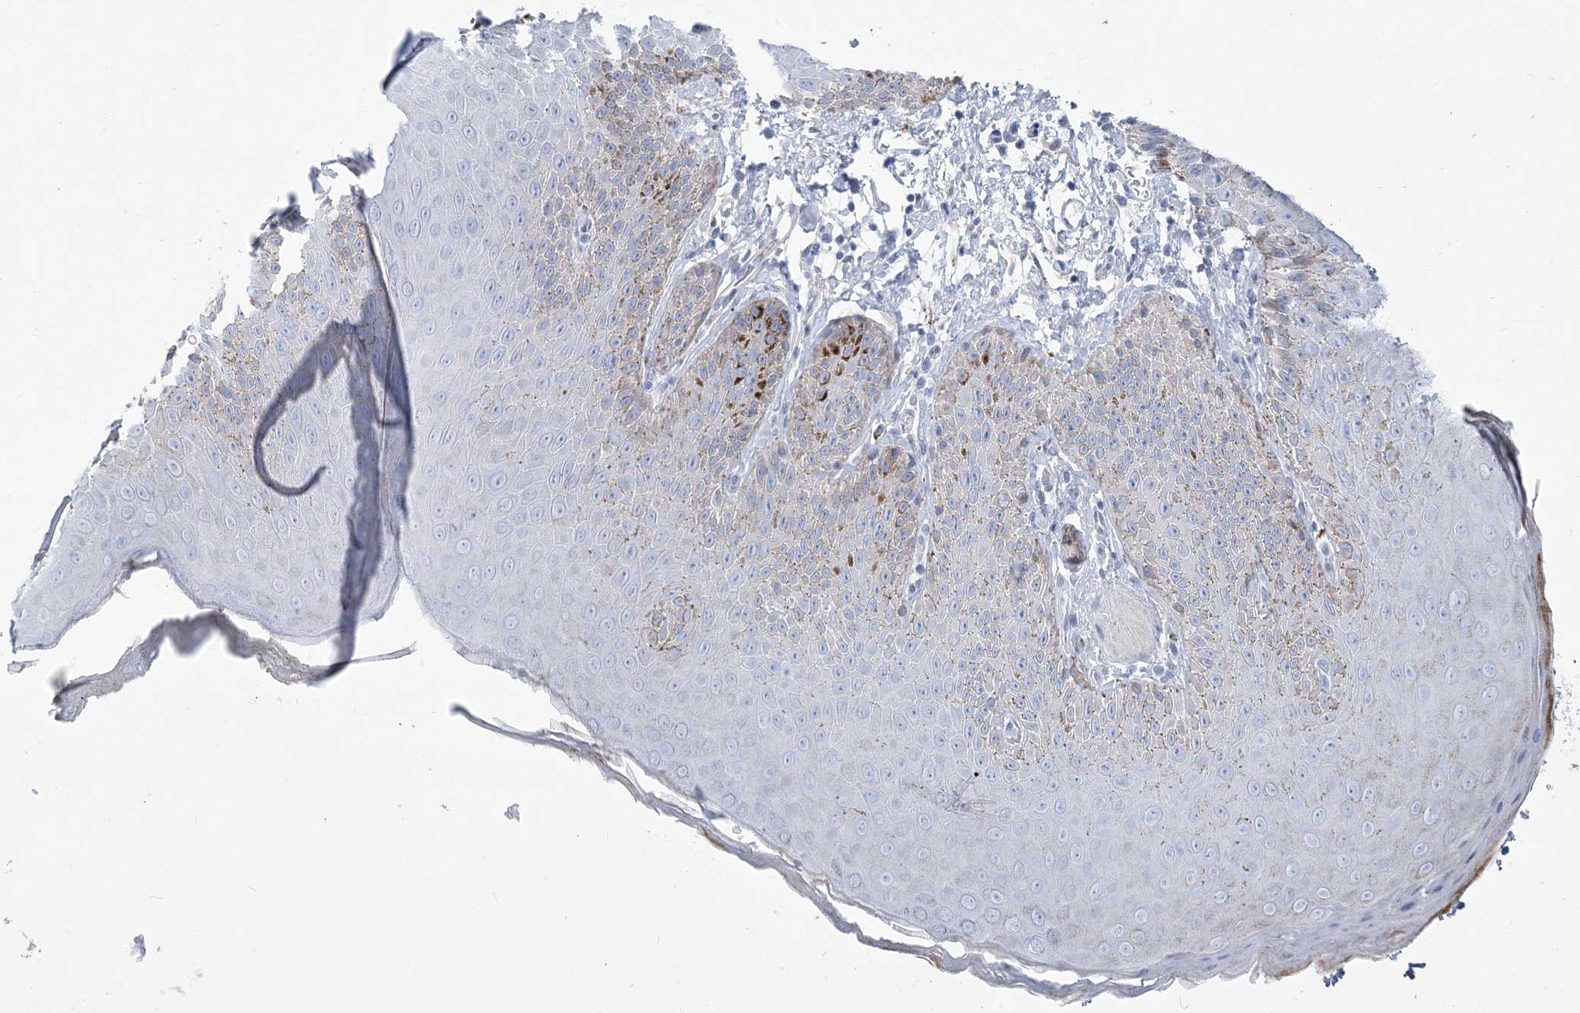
{"staining": {"intensity": "negative", "quantity": "none", "location": "none"}, "tissue": "skin", "cell_type": "Epidermal cells", "image_type": "normal", "snomed": [{"axis": "morphology", "description": "Normal tissue, NOS"}, {"axis": "topography", "description": "Anal"}], "caption": "Protein analysis of benign skin shows no significant positivity in epidermal cells.", "gene": "MOXD1", "patient": {"sex": "male", "age": 44}}